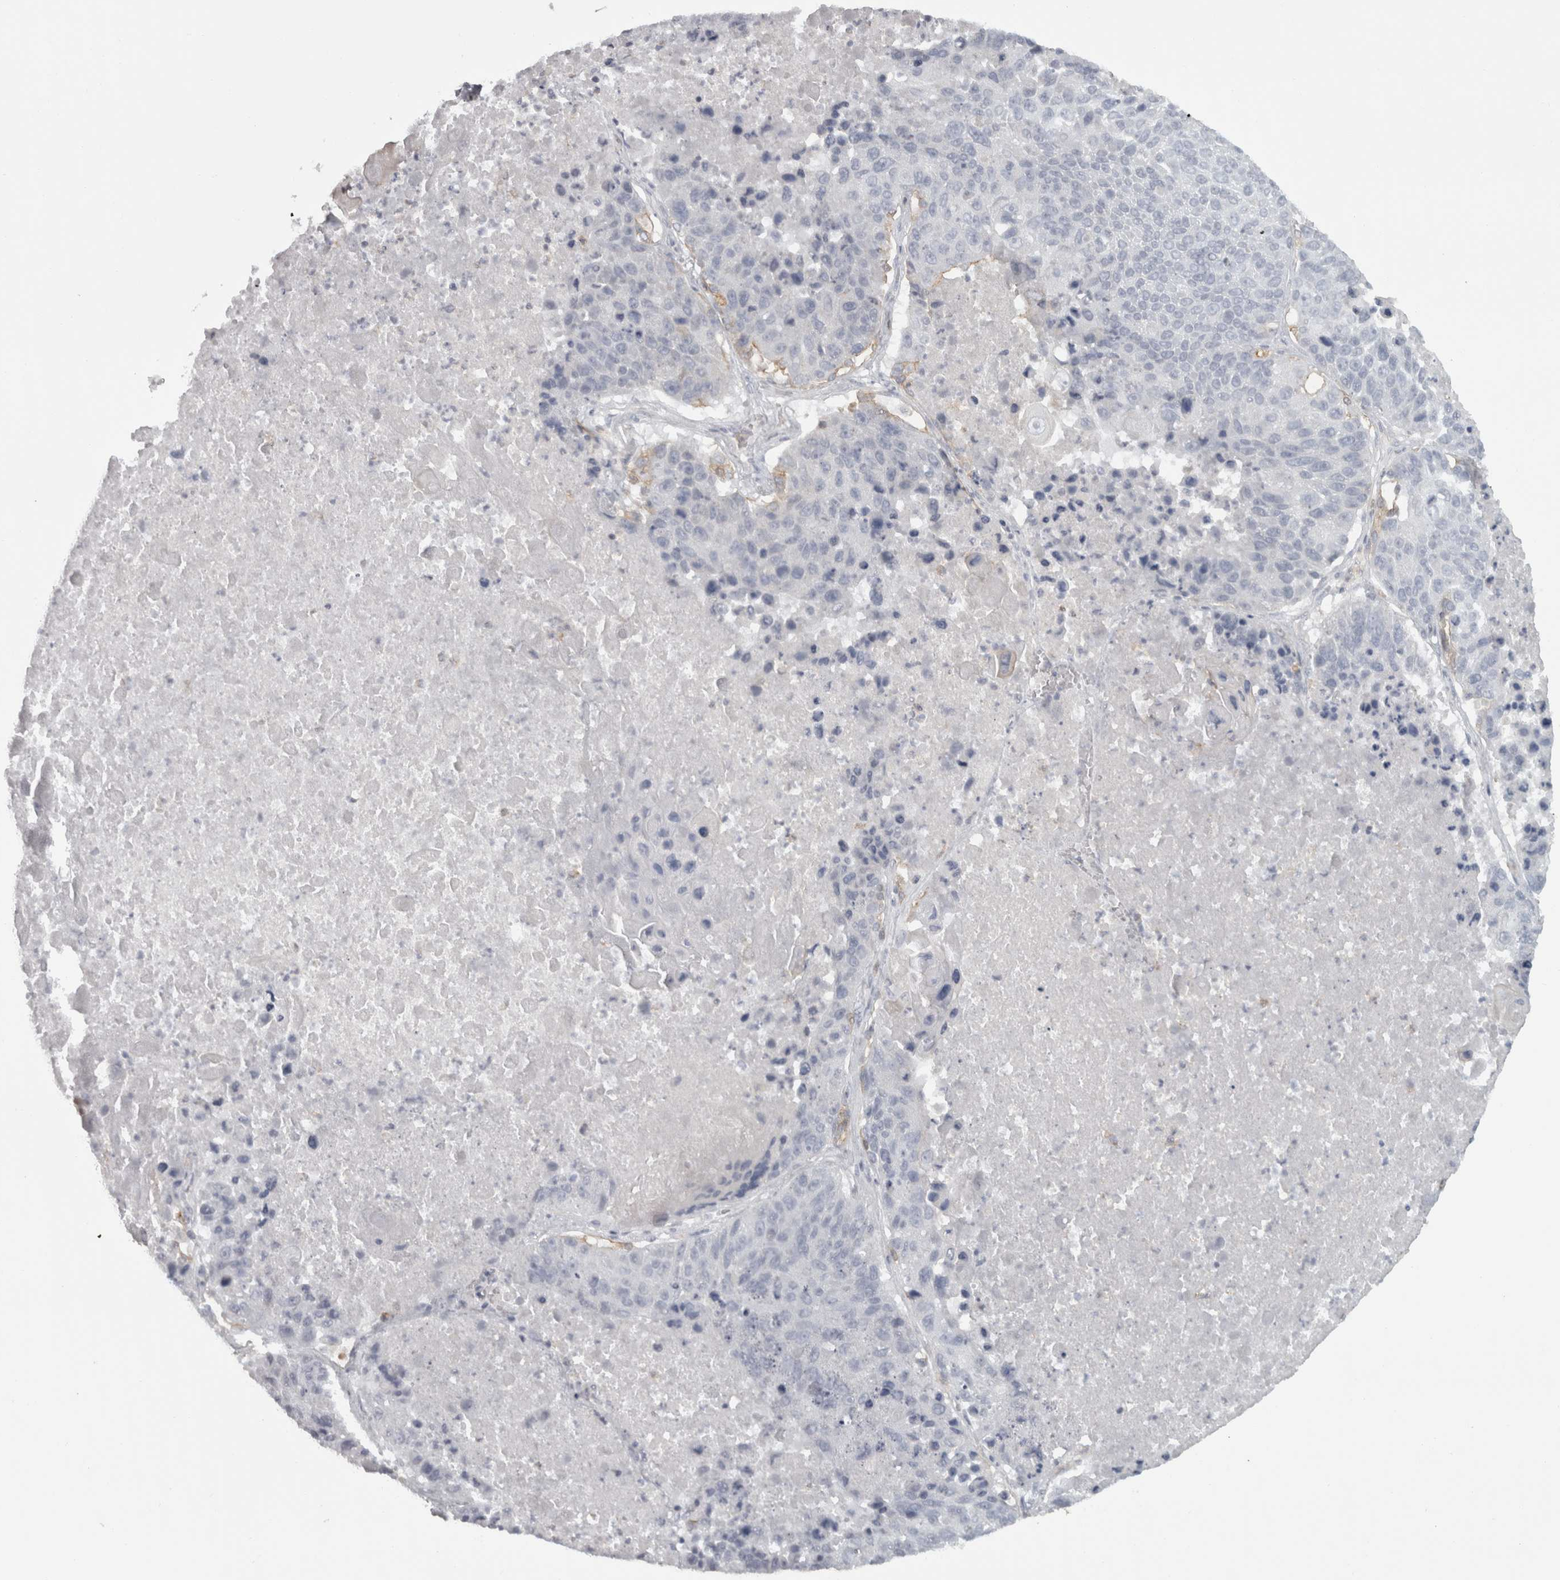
{"staining": {"intensity": "negative", "quantity": "none", "location": "none"}, "tissue": "lung cancer", "cell_type": "Tumor cells", "image_type": "cancer", "snomed": [{"axis": "morphology", "description": "Squamous cell carcinoma, NOS"}, {"axis": "topography", "description": "Lung"}], "caption": "Immunohistochemical staining of lung cancer (squamous cell carcinoma) displays no significant positivity in tumor cells.", "gene": "PPP1R12B", "patient": {"sex": "male", "age": 61}}